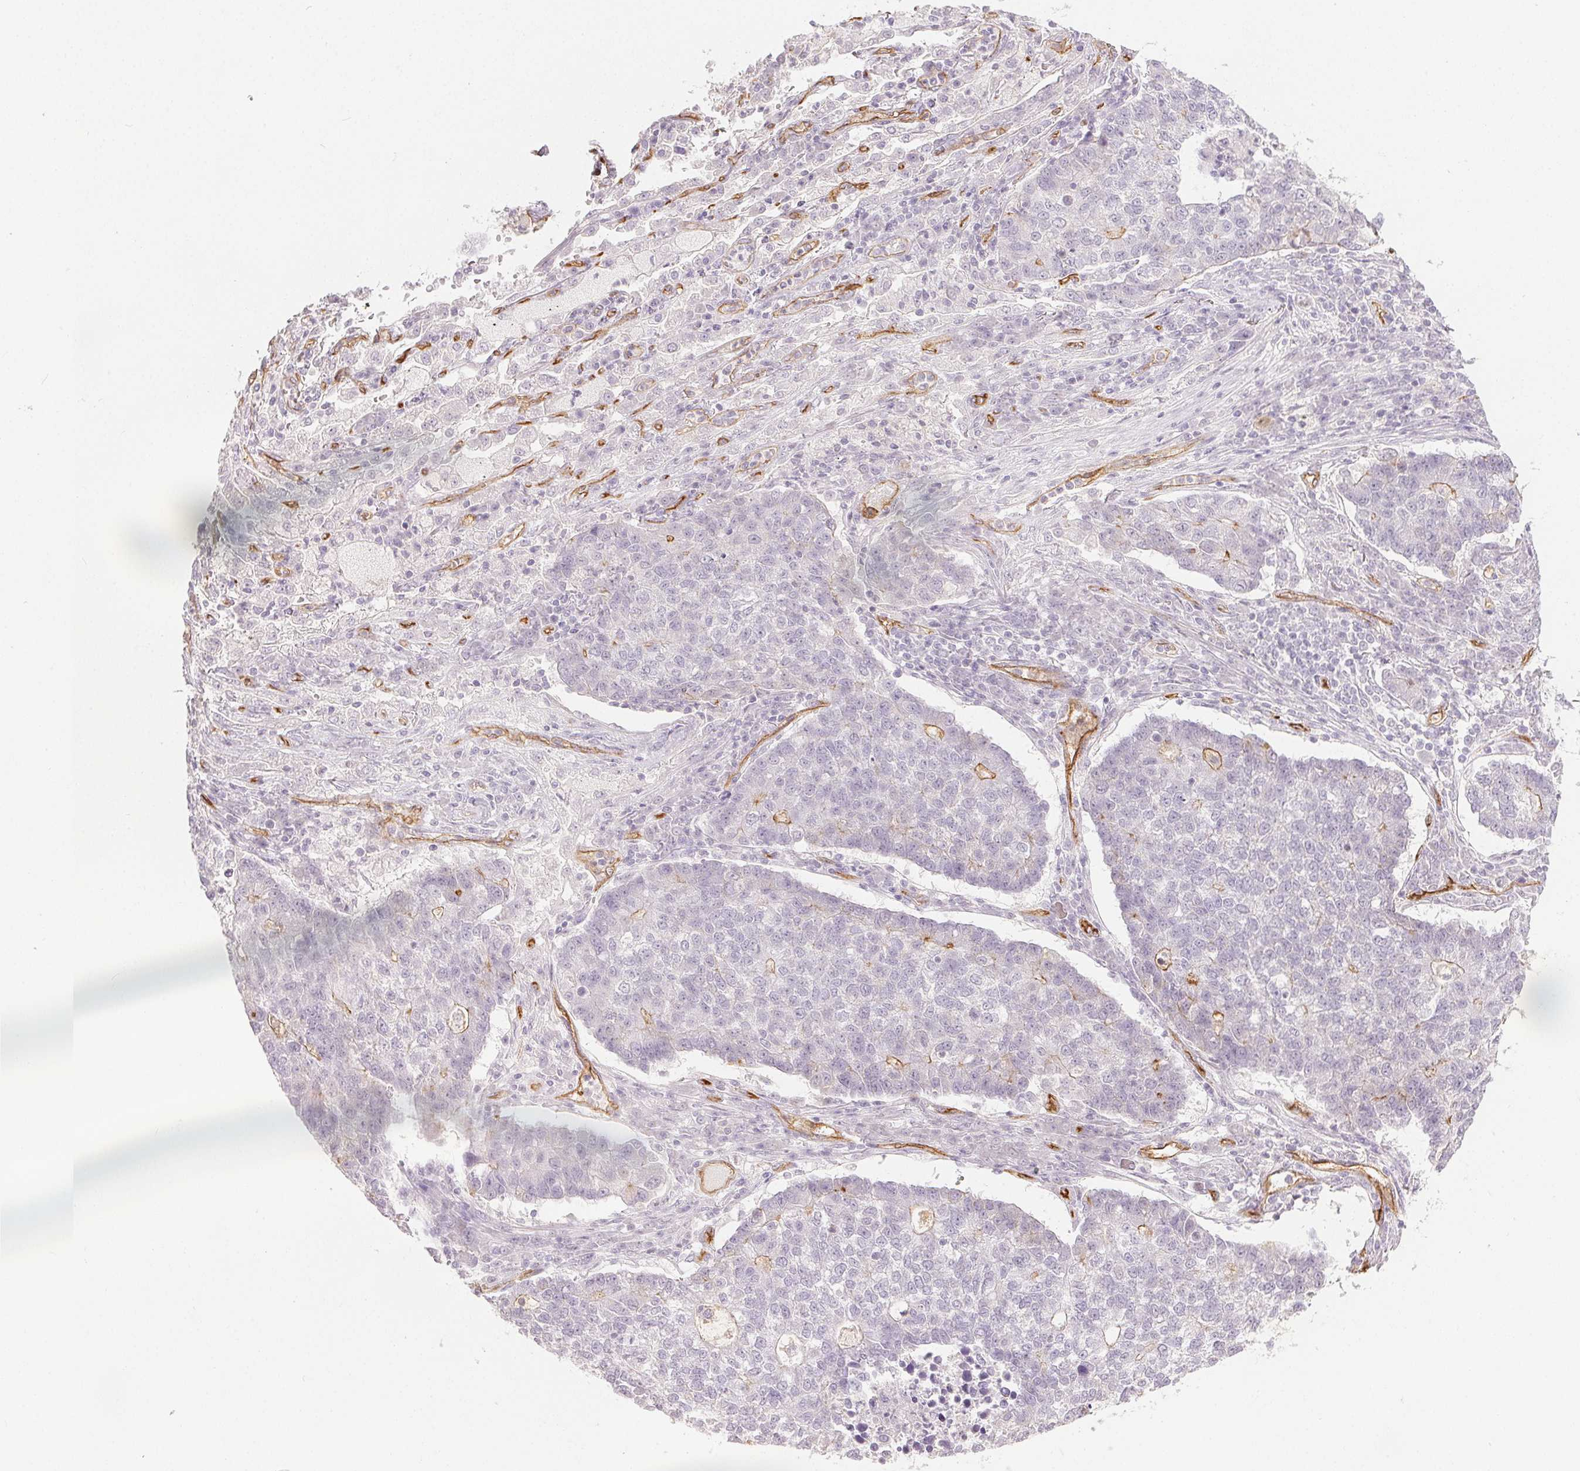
{"staining": {"intensity": "negative", "quantity": "none", "location": "none"}, "tissue": "lung cancer", "cell_type": "Tumor cells", "image_type": "cancer", "snomed": [{"axis": "morphology", "description": "Adenocarcinoma, NOS"}, {"axis": "topography", "description": "Lung"}], "caption": "Immunohistochemistry (IHC) of human lung cancer (adenocarcinoma) reveals no staining in tumor cells.", "gene": "PODXL", "patient": {"sex": "male", "age": 57}}